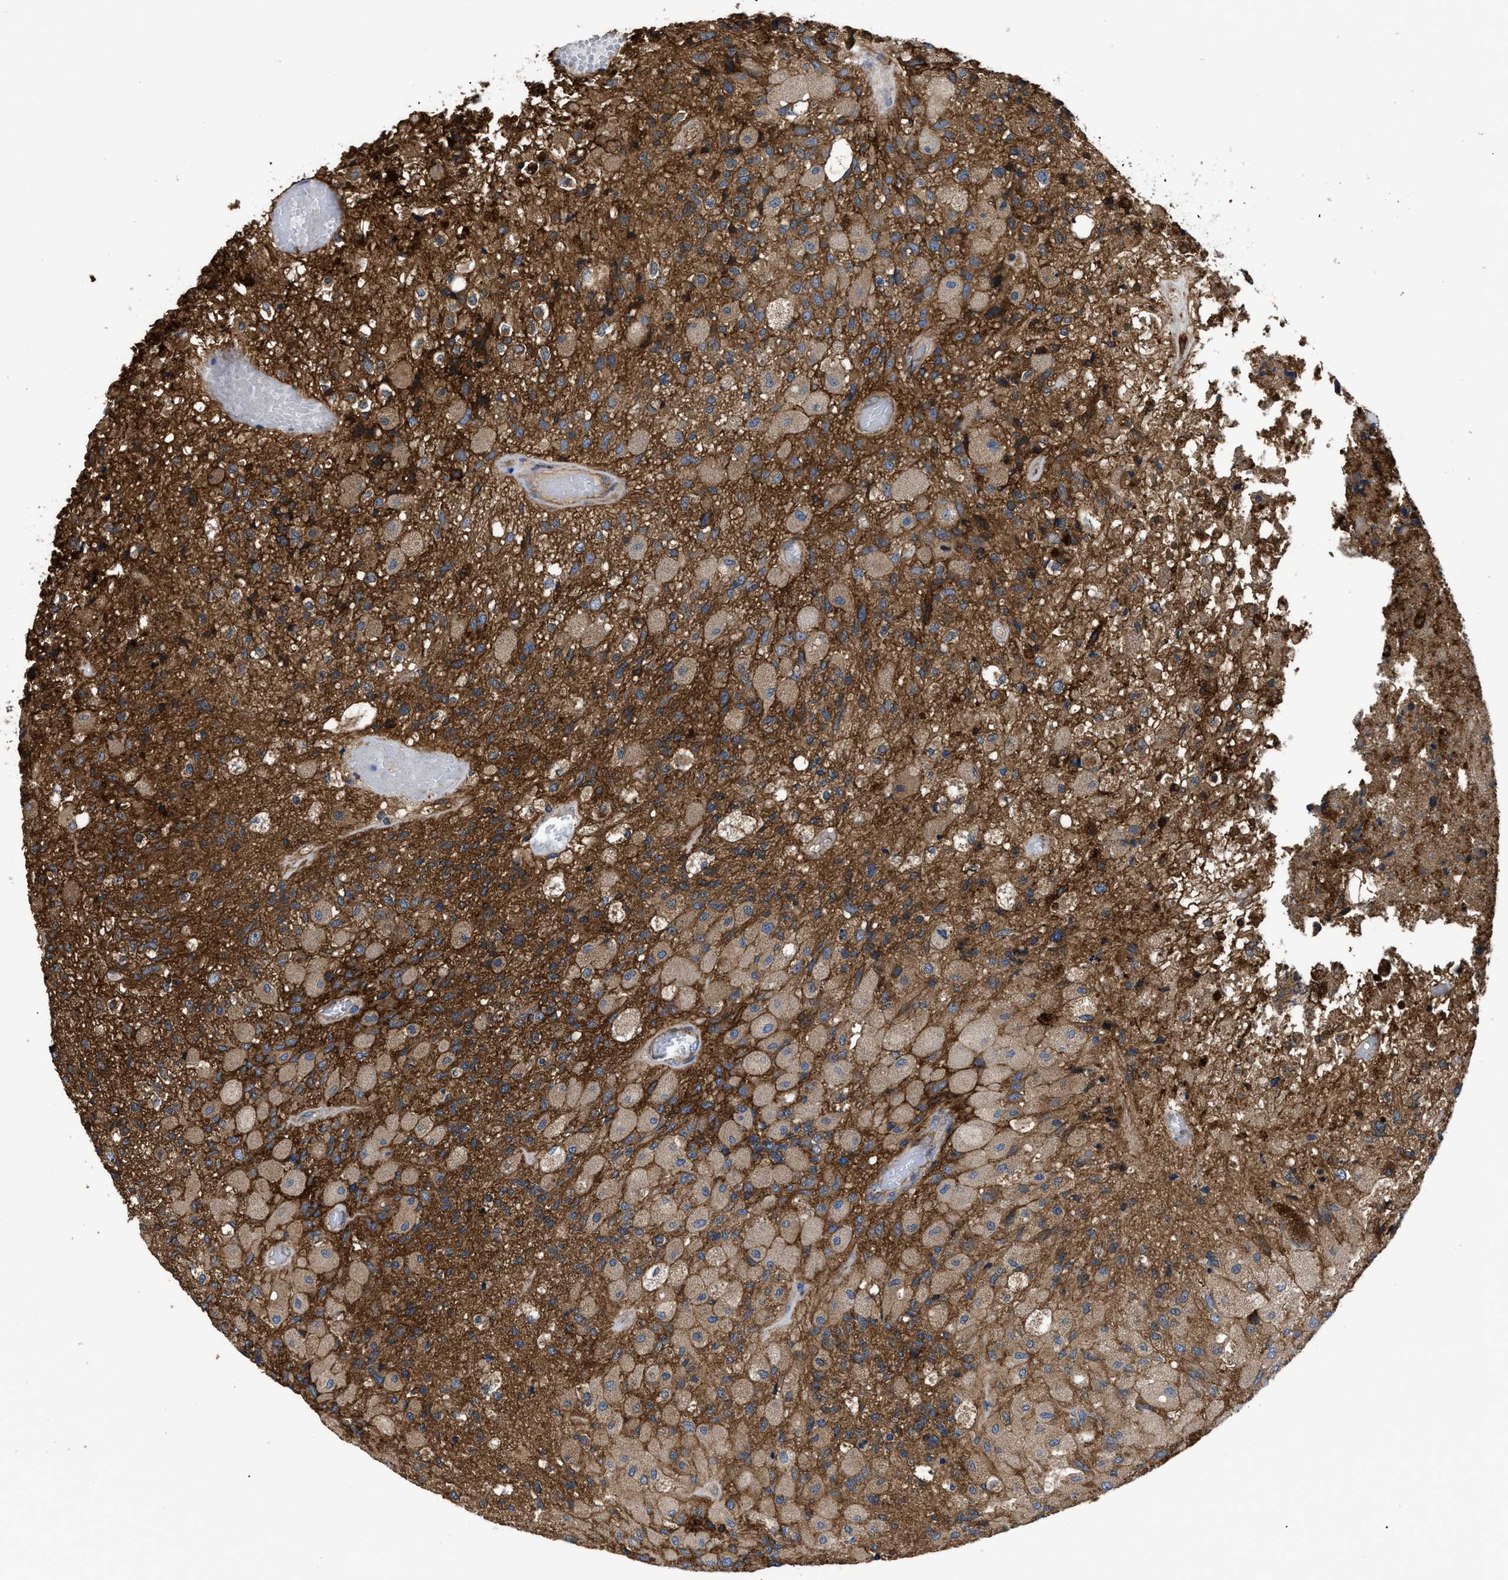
{"staining": {"intensity": "moderate", "quantity": ">75%", "location": "cytoplasmic/membranous"}, "tissue": "glioma", "cell_type": "Tumor cells", "image_type": "cancer", "snomed": [{"axis": "morphology", "description": "Normal tissue, NOS"}, {"axis": "morphology", "description": "Glioma, malignant, High grade"}, {"axis": "topography", "description": "Cerebral cortex"}], "caption": "The histopathology image reveals immunohistochemical staining of malignant high-grade glioma. There is moderate cytoplasmic/membranous positivity is seen in about >75% of tumor cells.", "gene": "NT5E", "patient": {"sex": "male", "age": 77}}